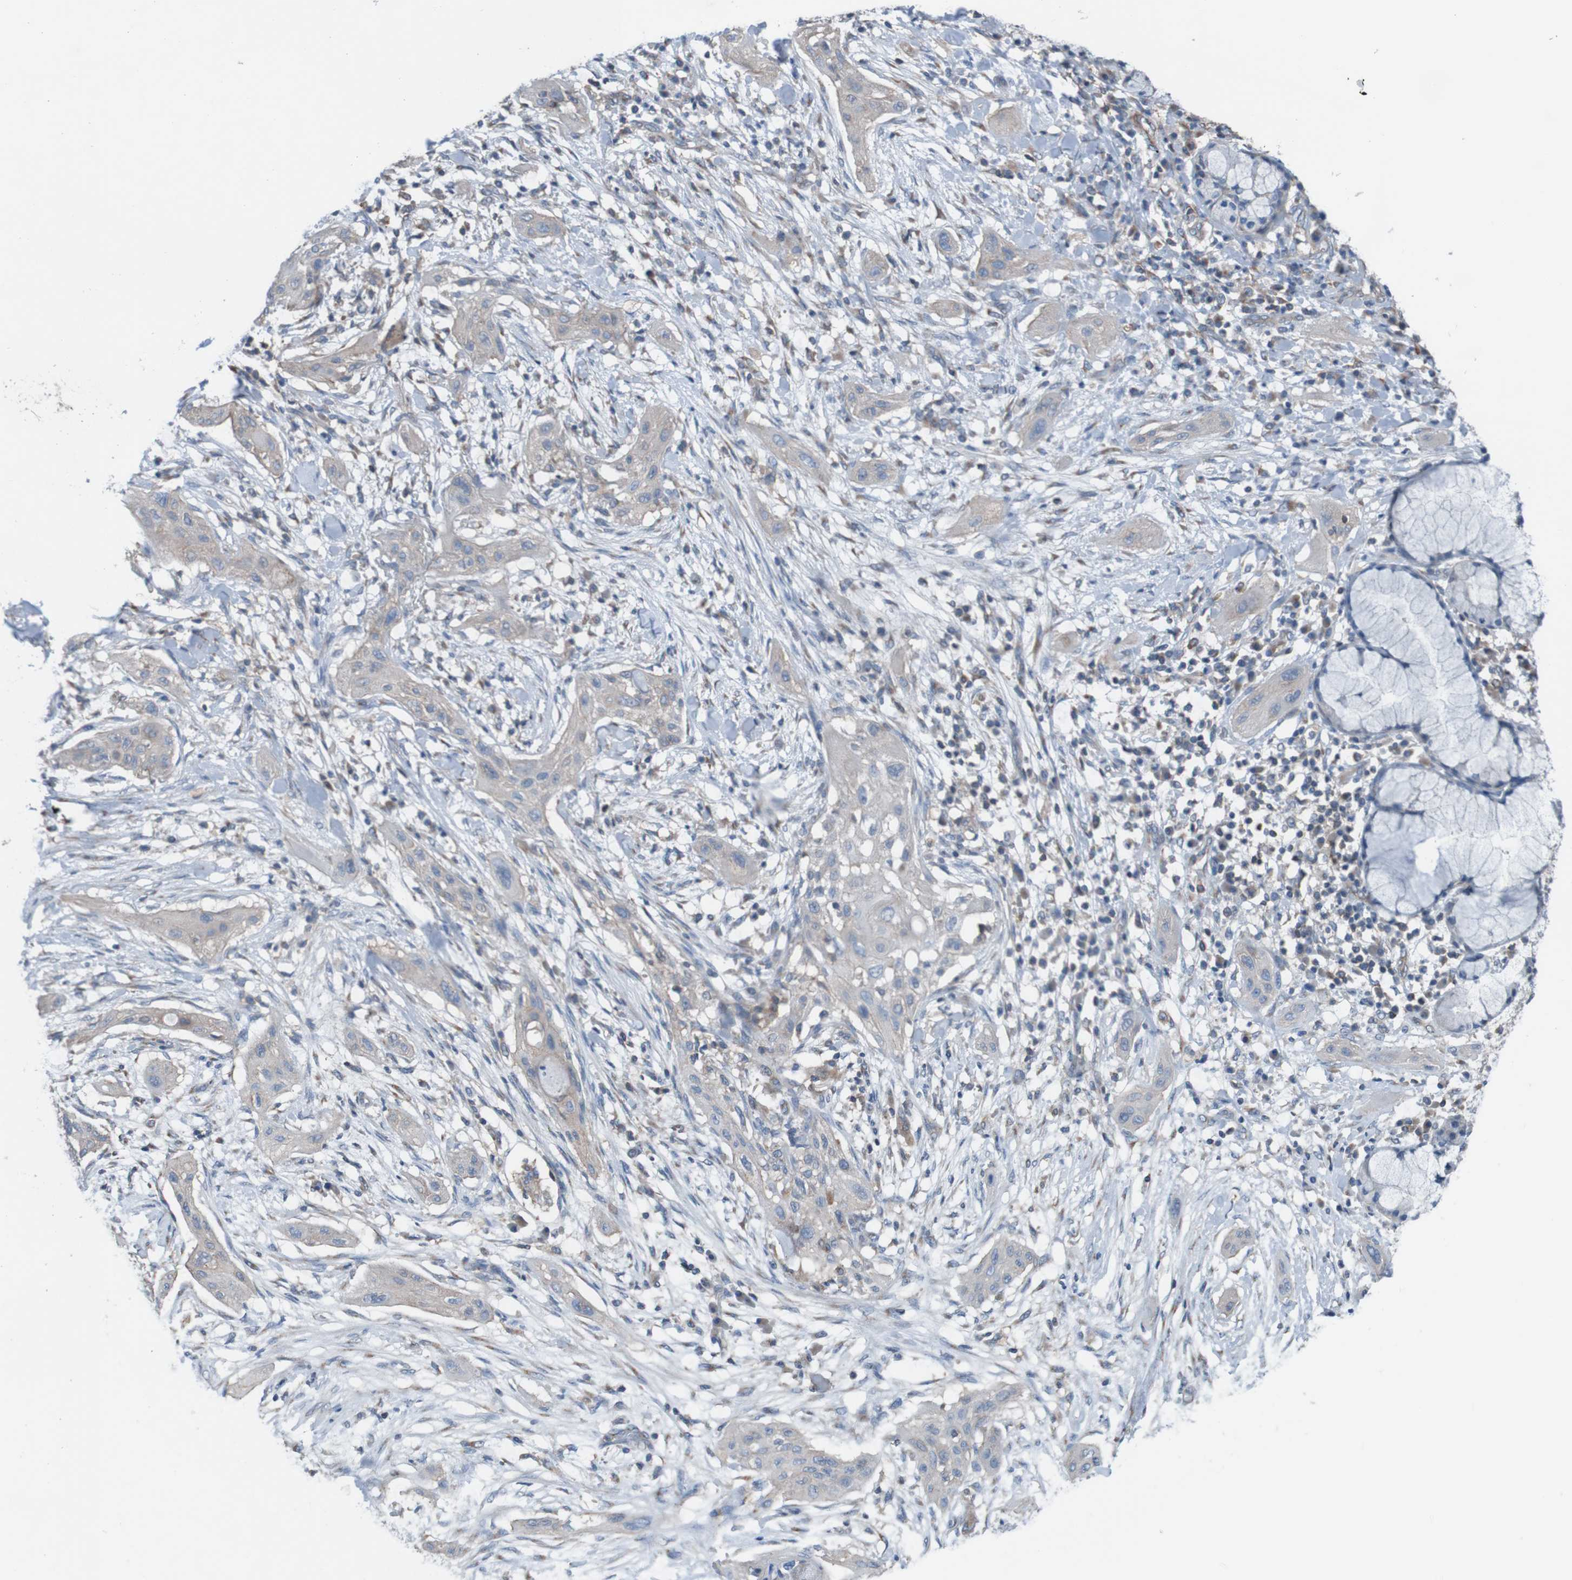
{"staining": {"intensity": "weak", "quantity": ">75%", "location": "cytoplasmic/membranous"}, "tissue": "lung cancer", "cell_type": "Tumor cells", "image_type": "cancer", "snomed": [{"axis": "morphology", "description": "Squamous cell carcinoma, NOS"}, {"axis": "topography", "description": "Lung"}], "caption": "The micrograph demonstrates staining of lung squamous cell carcinoma, revealing weak cytoplasmic/membranous protein staining (brown color) within tumor cells.", "gene": "MINAR1", "patient": {"sex": "female", "age": 47}}